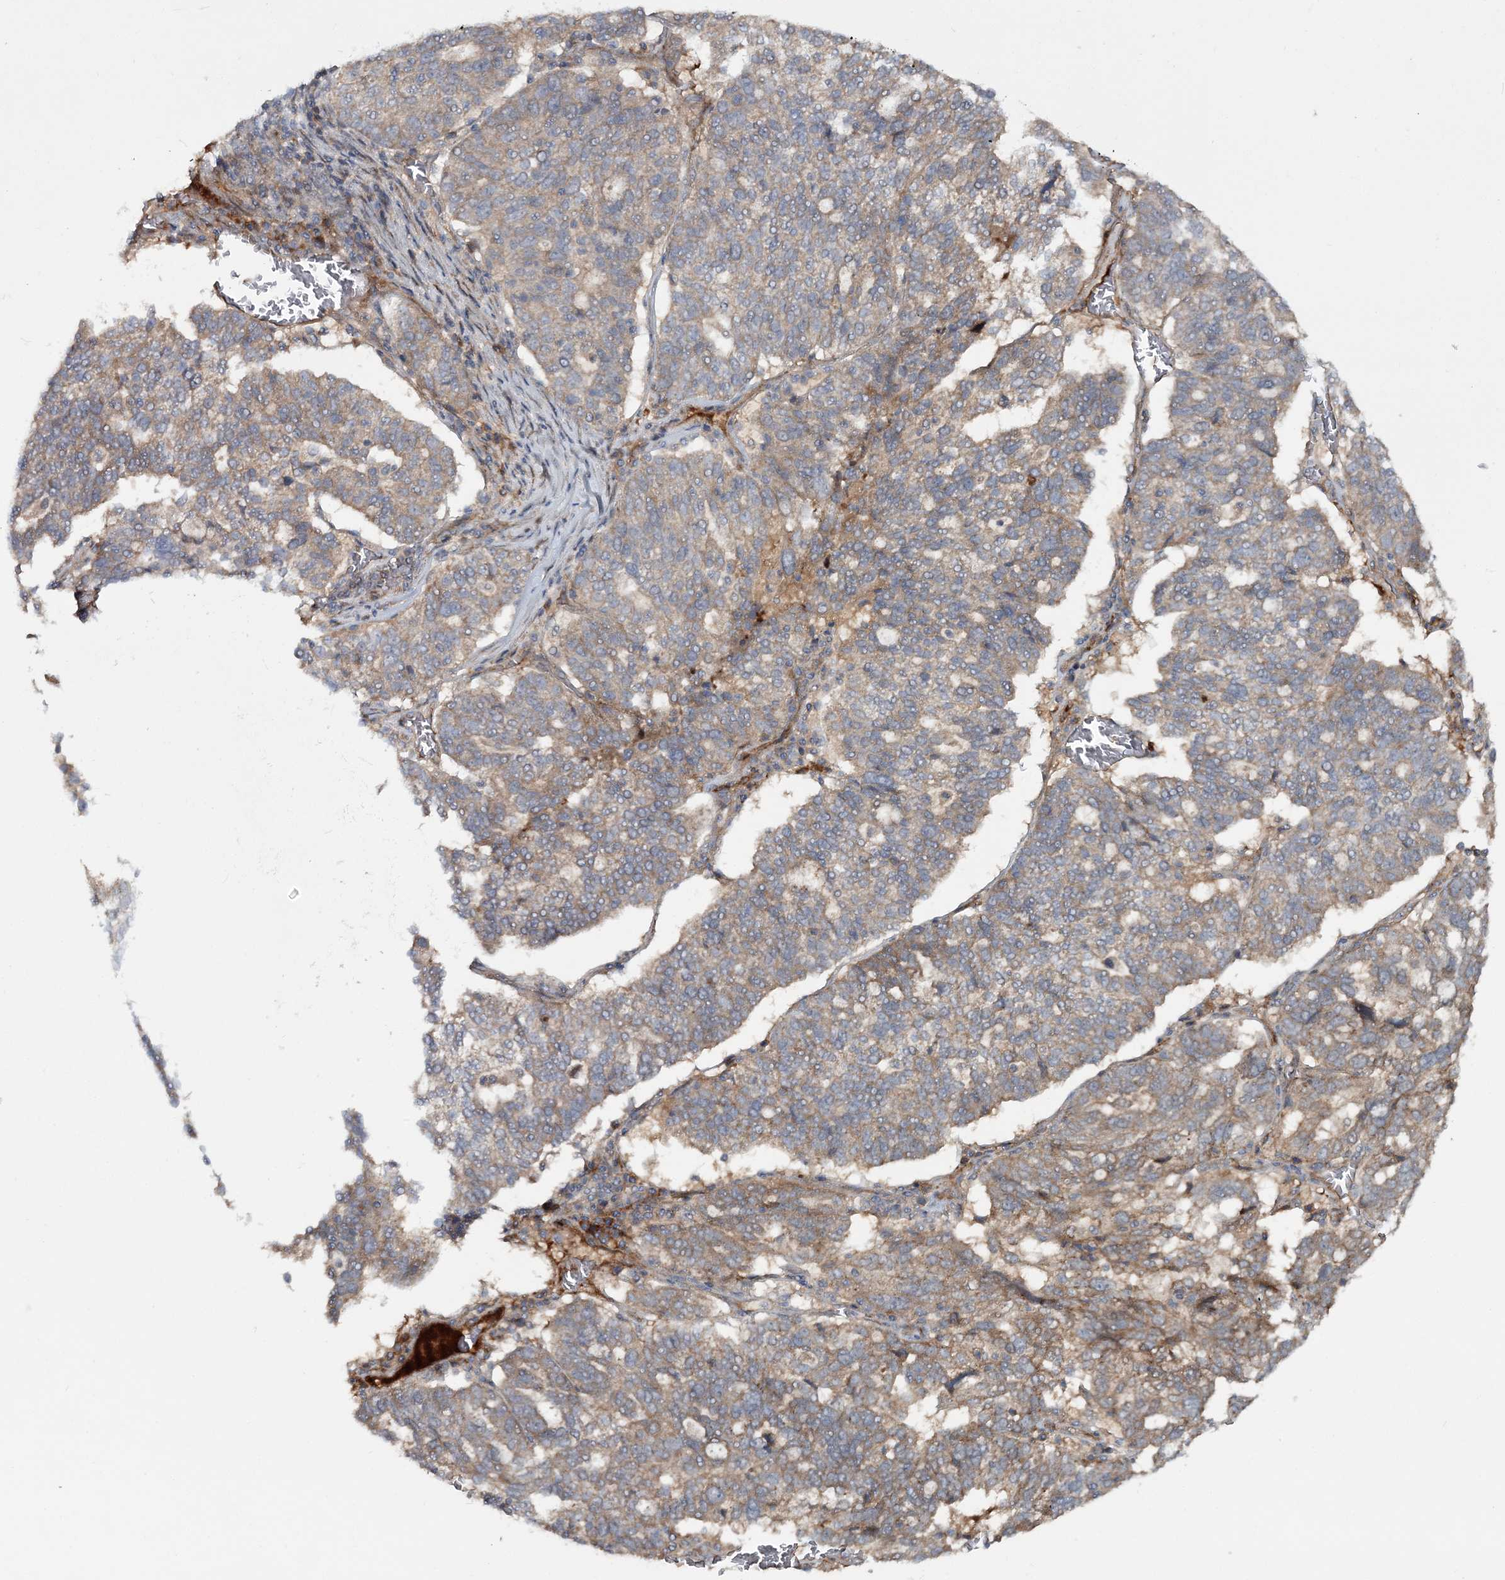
{"staining": {"intensity": "weak", "quantity": "25%-75%", "location": "cytoplasmic/membranous"}, "tissue": "ovarian cancer", "cell_type": "Tumor cells", "image_type": "cancer", "snomed": [{"axis": "morphology", "description": "Cystadenocarcinoma, serous, NOS"}, {"axis": "topography", "description": "Ovary"}], "caption": "Immunohistochemistry (DAB (3,3'-diaminobenzidine)) staining of human ovarian cancer (serous cystadenocarcinoma) demonstrates weak cytoplasmic/membranous protein expression in about 25%-75% of tumor cells. (DAB (3,3'-diaminobenzidine) IHC with brightfield microscopy, high magnification).", "gene": "MOCS2", "patient": {"sex": "female", "age": 59}}